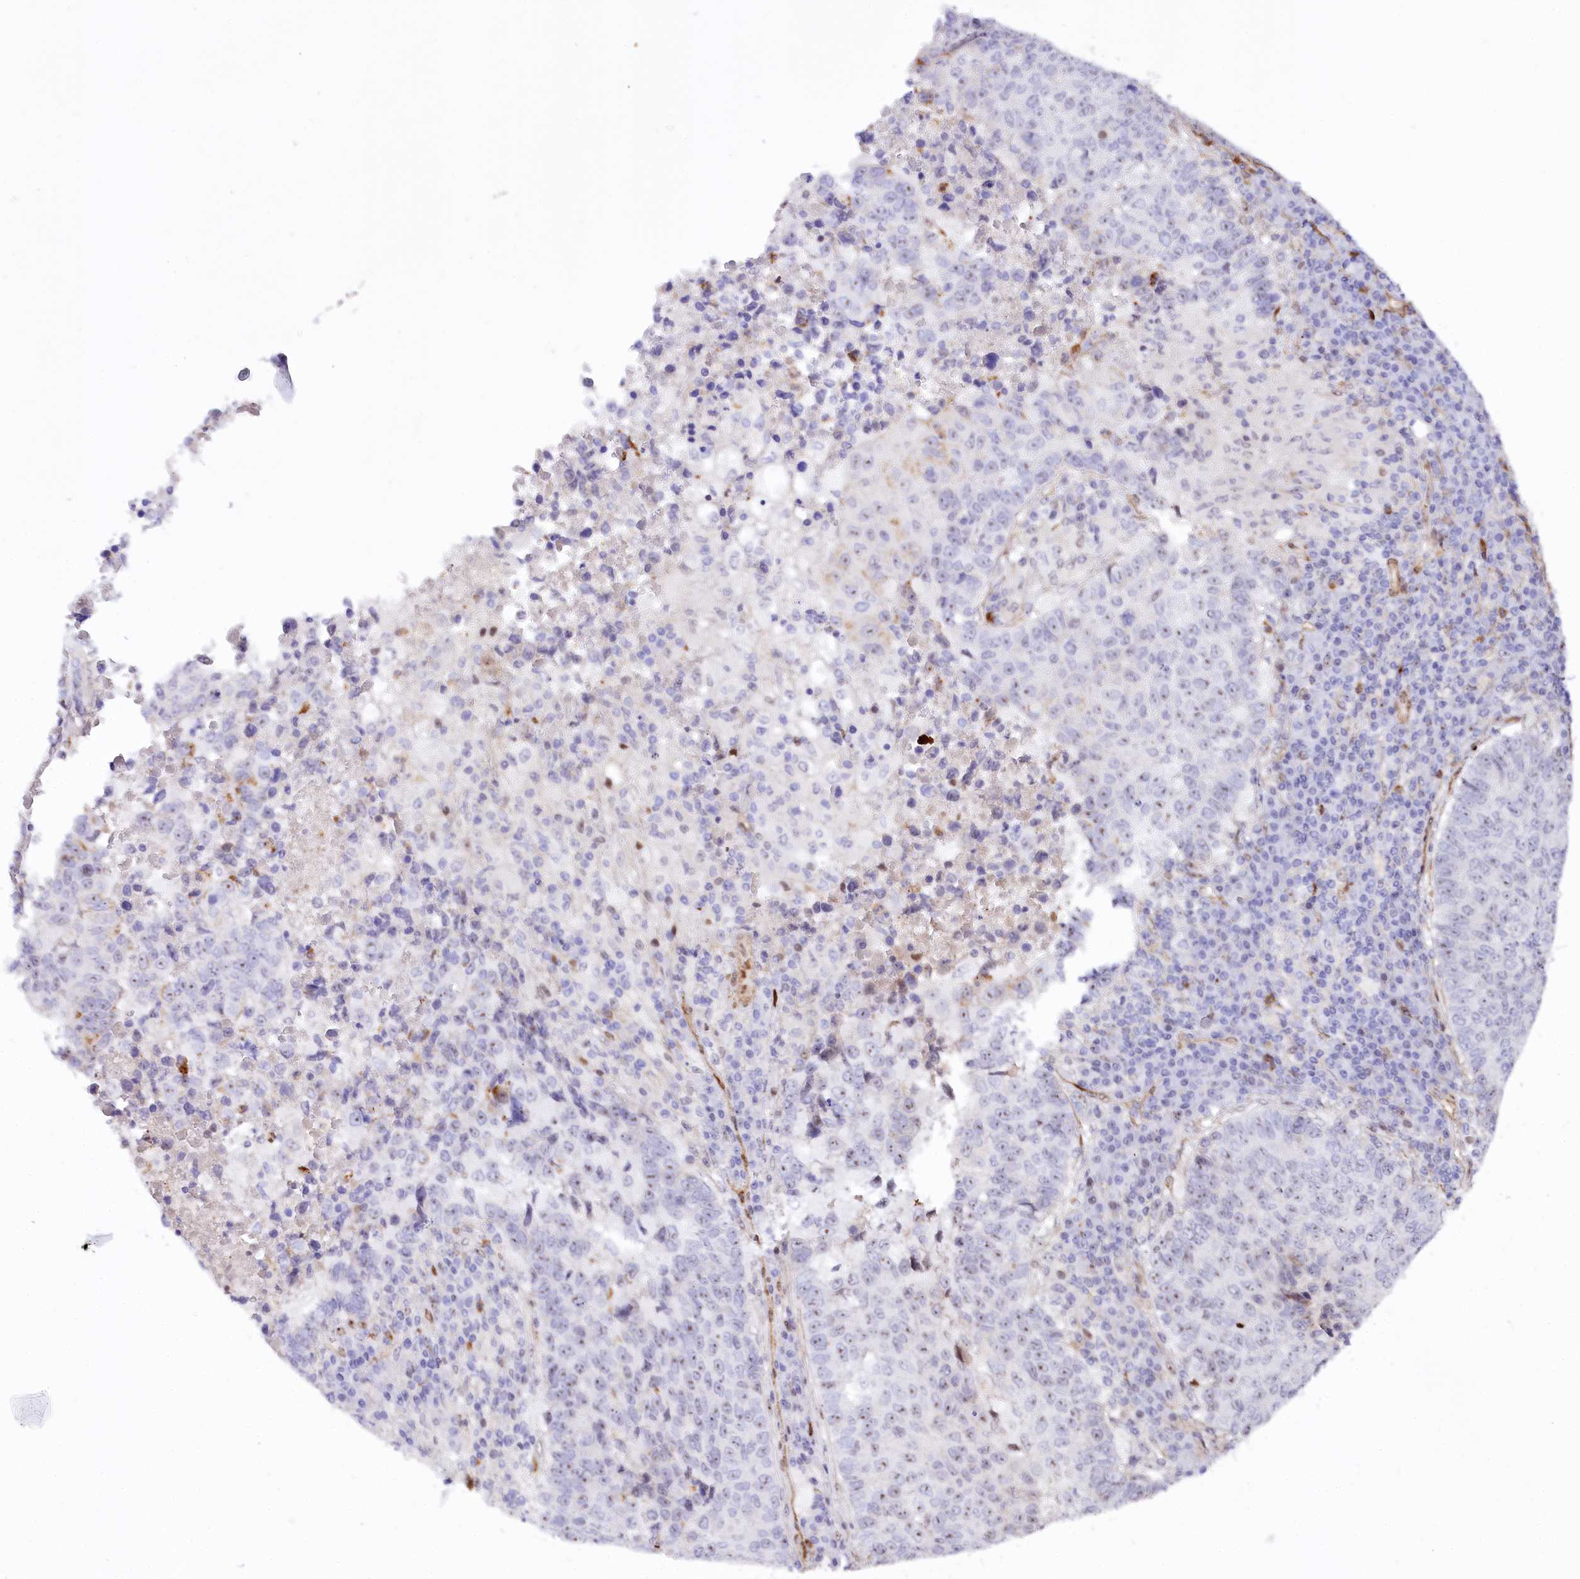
{"staining": {"intensity": "negative", "quantity": "none", "location": "none"}, "tissue": "lung cancer", "cell_type": "Tumor cells", "image_type": "cancer", "snomed": [{"axis": "morphology", "description": "Squamous cell carcinoma, NOS"}, {"axis": "topography", "description": "Lung"}], "caption": "DAB immunohistochemical staining of human lung squamous cell carcinoma shows no significant expression in tumor cells.", "gene": "PTMS", "patient": {"sex": "male", "age": 73}}